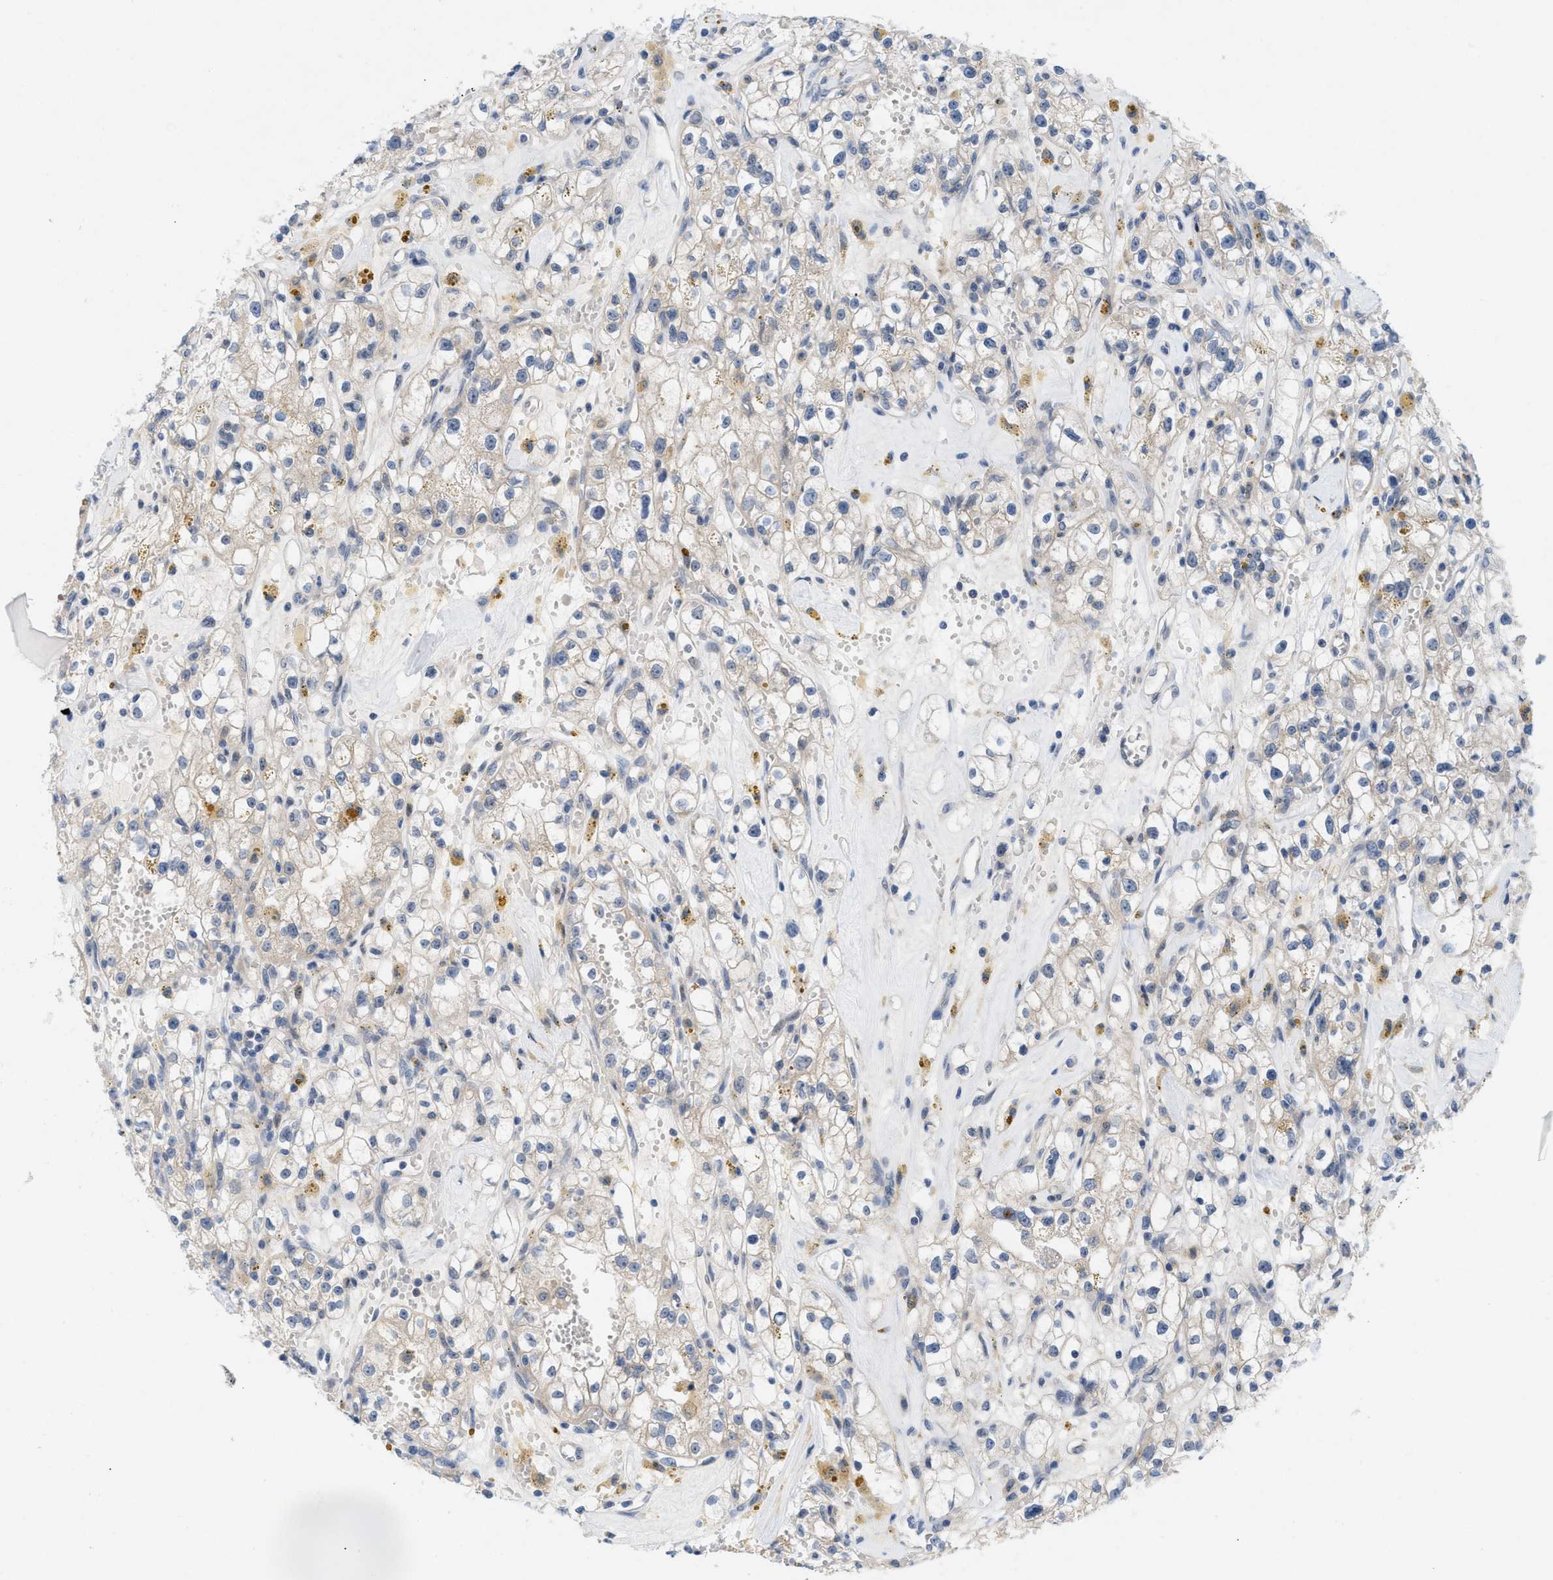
{"staining": {"intensity": "weak", "quantity": "<25%", "location": "cytoplasmic/membranous"}, "tissue": "renal cancer", "cell_type": "Tumor cells", "image_type": "cancer", "snomed": [{"axis": "morphology", "description": "Adenocarcinoma, NOS"}, {"axis": "topography", "description": "Kidney"}], "caption": "The IHC image has no significant expression in tumor cells of adenocarcinoma (renal) tissue.", "gene": "WIPI2", "patient": {"sex": "male", "age": 56}}